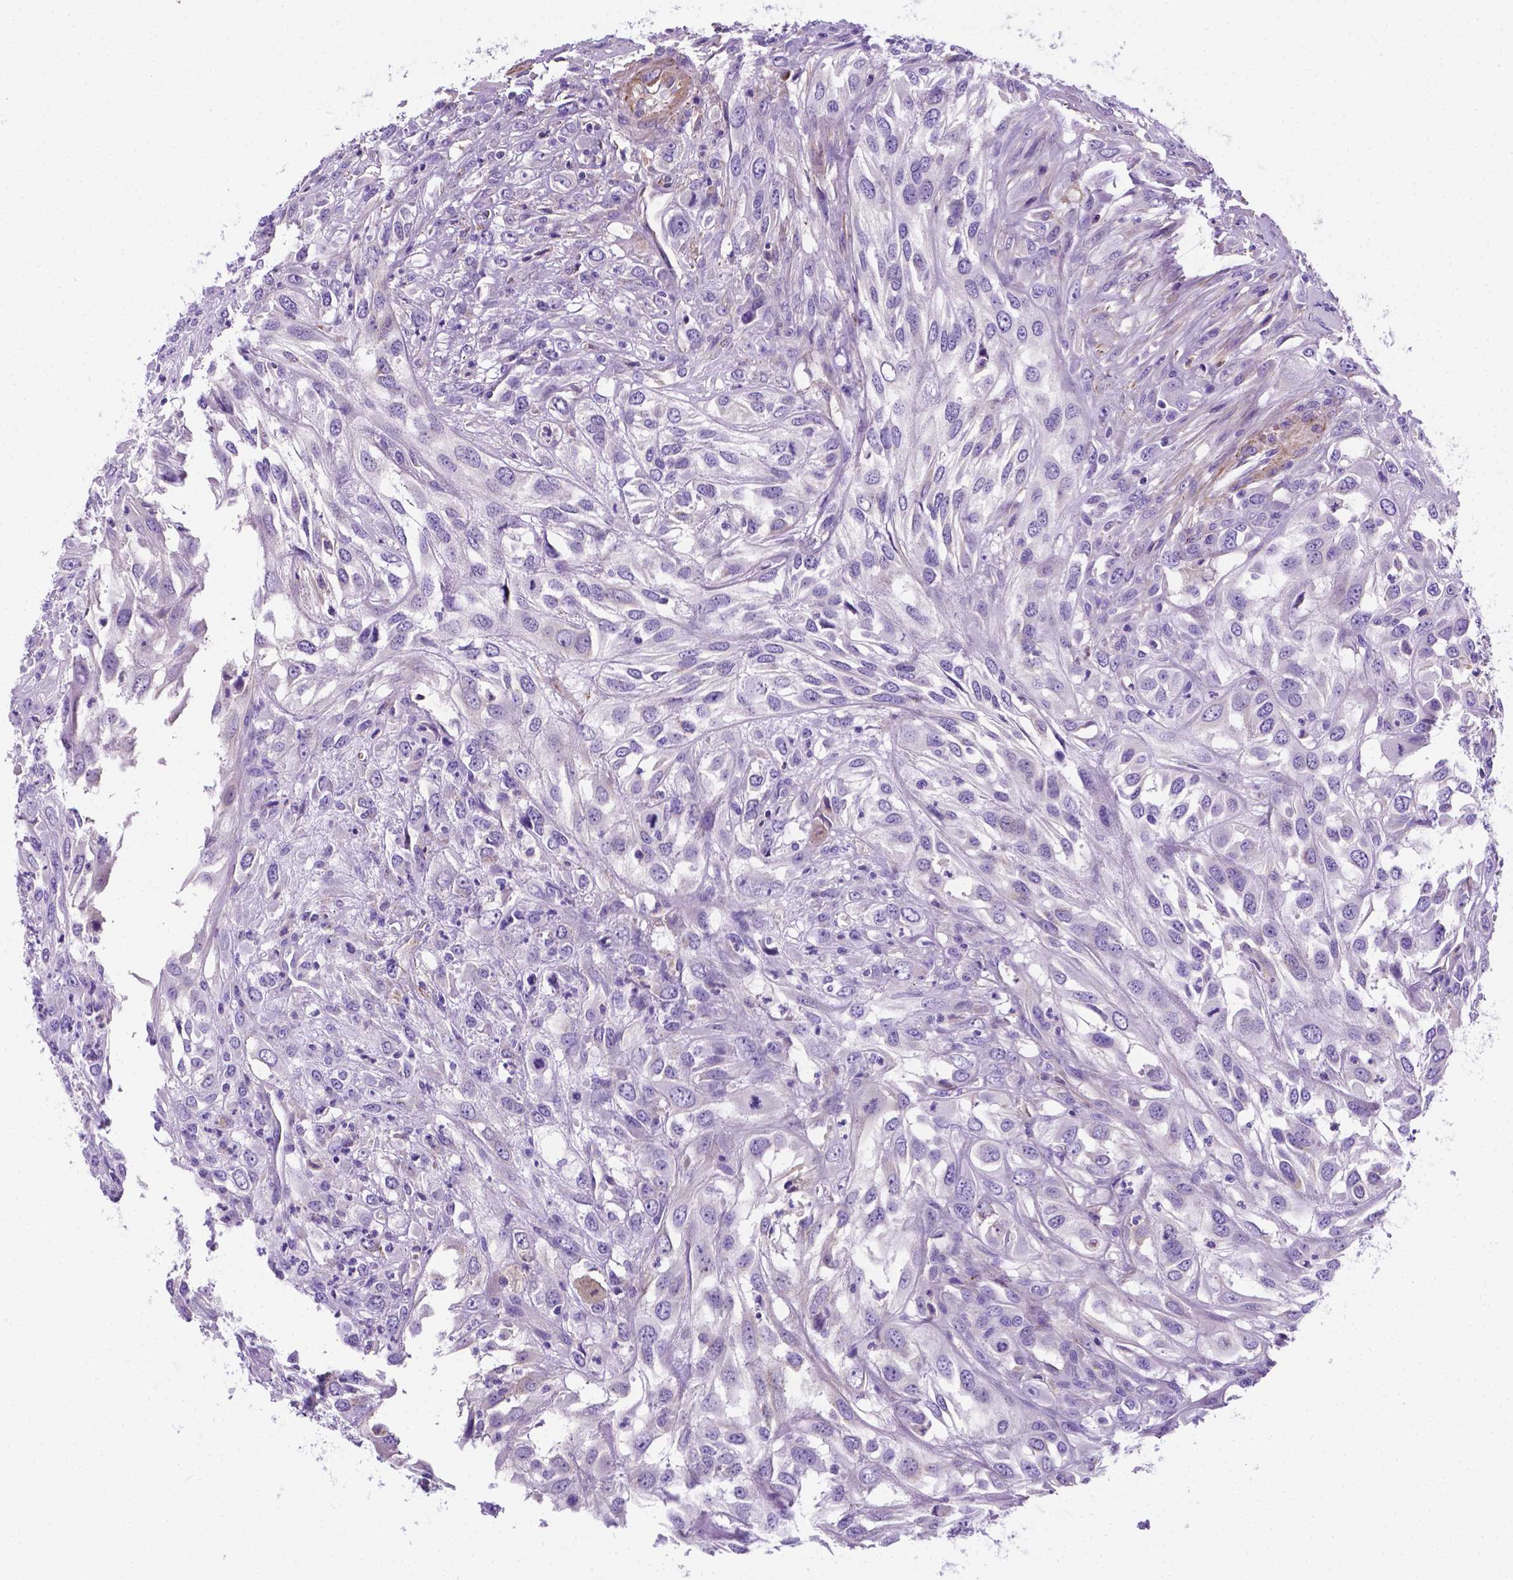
{"staining": {"intensity": "negative", "quantity": "none", "location": "none"}, "tissue": "urothelial cancer", "cell_type": "Tumor cells", "image_type": "cancer", "snomed": [{"axis": "morphology", "description": "Urothelial carcinoma, High grade"}, {"axis": "topography", "description": "Urinary bladder"}], "caption": "Tumor cells are negative for brown protein staining in urothelial cancer.", "gene": "APOE", "patient": {"sex": "male", "age": 67}}